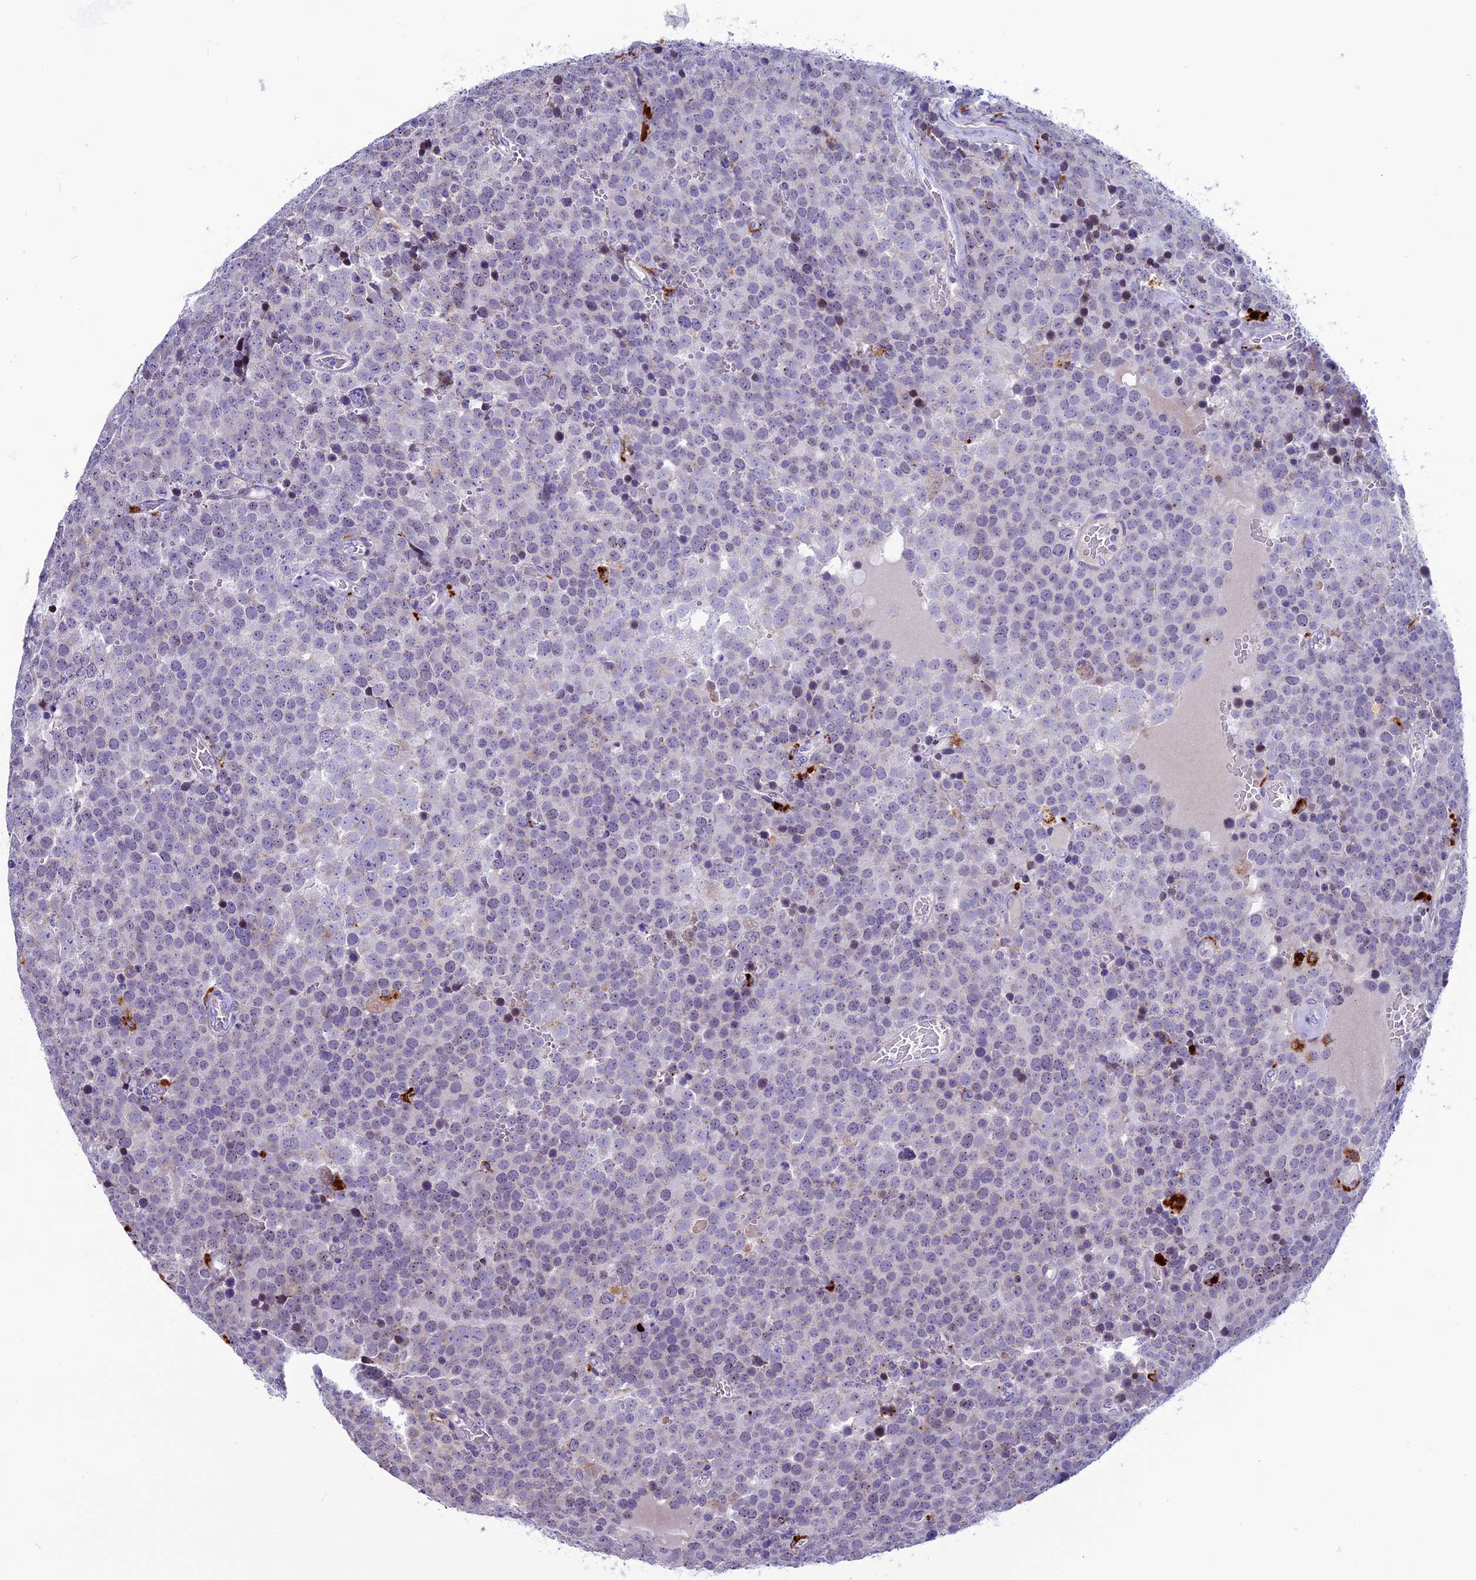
{"staining": {"intensity": "negative", "quantity": "none", "location": "none"}, "tissue": "testis cancer", "cell_type": "Tumor cells", "image_type": "cancer", "snomed": [{"axis": "morphology", "description": "Seminoma, NOS"}, {"axis": "topography", "description": "Testis"}], "caption": "Immunohistochemistry of human seminoma (testis) demonstrates no positivity in tumor cells. Brightfield microscopy of immunohistochemistry (IHC) stained with DAB (brown) and hematoxylin (blue), captured at high magnification.", "gene": "THRSP", "patient": {"sex": "male", "age": 71}}